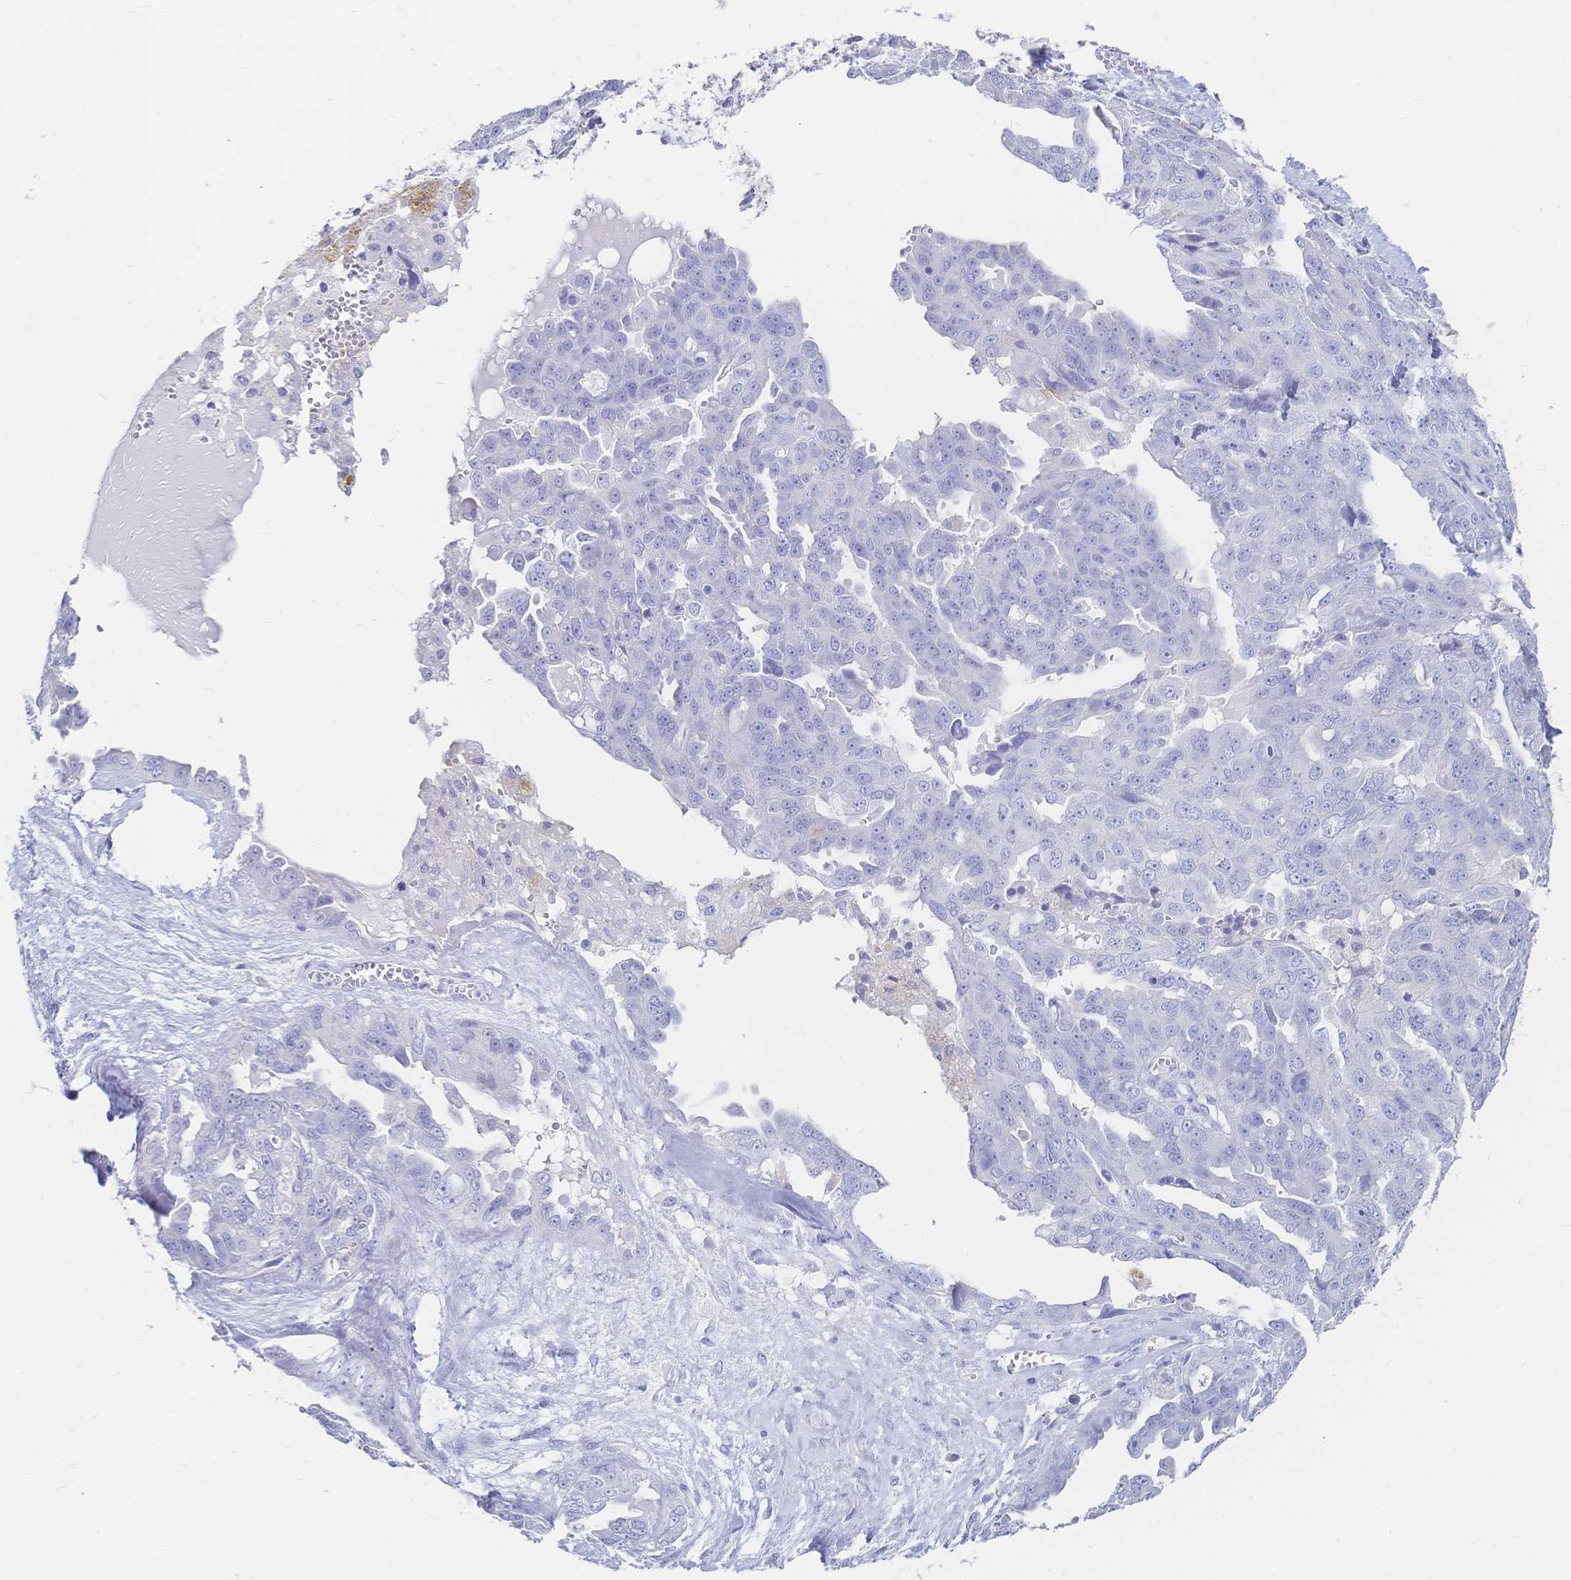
{"staining": {"intensity": "negative", "quantity": "none", "location": "none"}, "tissue": "ovarian cancer", "cell_type": "Tumor cells", "image_type": "cancer", "snomed": [{"axis": "morphology", "description": "Carcinoma, endometroid"}, {"axis": "topography", "description": "Ovary"}], "caption": "Immunohistochemistry photomicrograph of neoplastic tissue: endometroid carcinoma (ovarian) stained with DAB (3,3'-diaminobenzidine) demonstrates no significant protein positivity in tumor cells.", "gene": "IL2RB", "patient": {"sex": "female", "age": 70}}